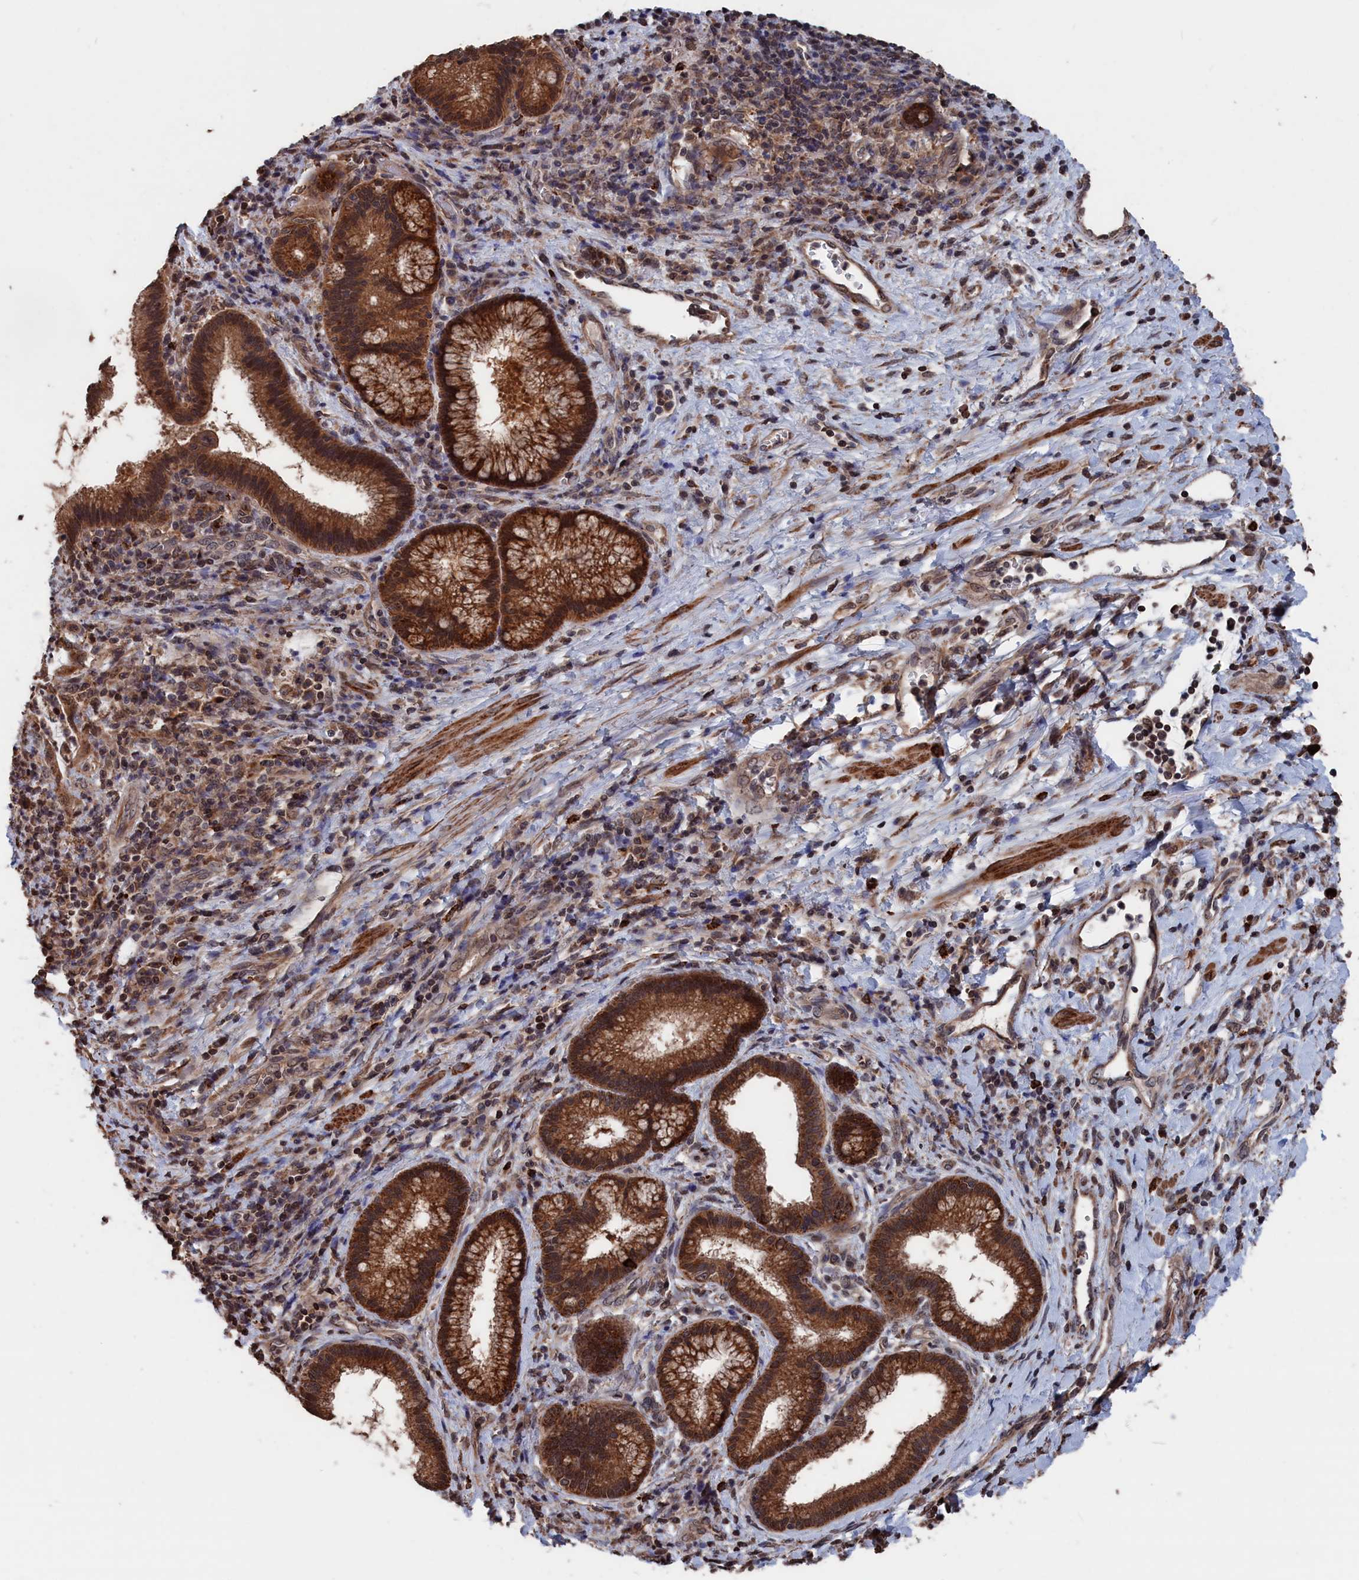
{"staining": {"intensity": "strong", "quantity": ">75%", "location": "cytoplasmic/membranous,nuclear"}, "tissue": "pancreatic cancer", "cell_type": "Tumor cells", "image_type": "cancer", "snomed": [{"axis": "morphology", "description": "Normal tissue, NOS"}, {"axis": "morphology", "description": "Adenocarcinoma, NOS"}, {"axis": "topography", "description": "Pancreas"}], "caption": "Immunohistochemical staining of pancreatic adenocarcinoma shows strong cytoplasmic/membranous and nuclear protein expression in approximately >75% of tumor cells.", "gene": "PDE12", "patient": {"sex": "female", "age": 55}}